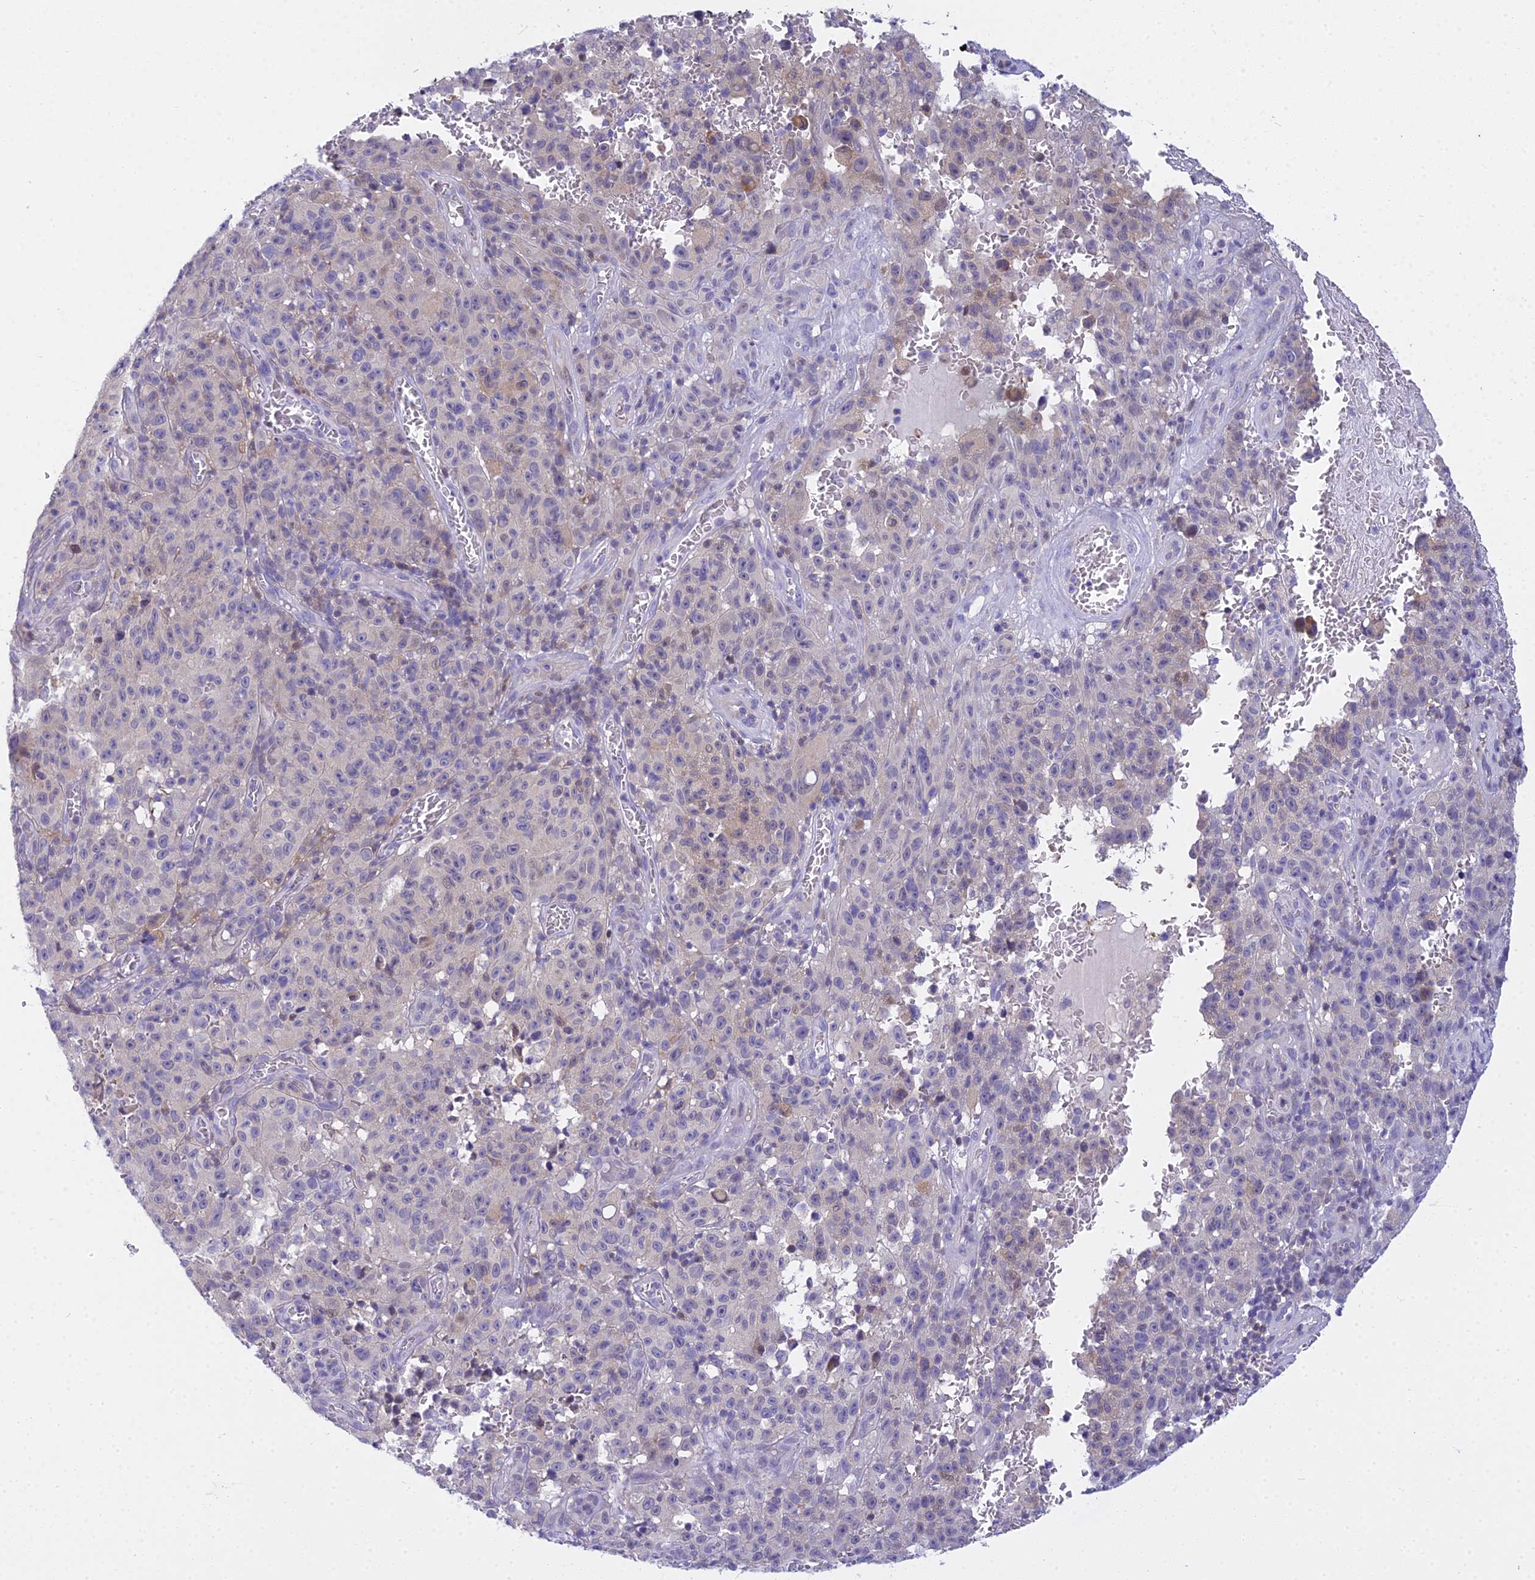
{"staining": {"intensity": "negative", "quantity": "none", "location": "none"}, "tissue": "melanoma", "cell_type": "Tumor cells", "image_type": "cancer", "snomed": [{"axis": "morphology", "description": "Malignant melanoma, NOS"}, {"axis": "topography", "description": "Skin"}], "caption": "Protein analysis of malignant melanoma reveals no significant positivity in tumor cells.", "gene": "ZMIZ1", "patient": {"sex": "female", "age": 82}}